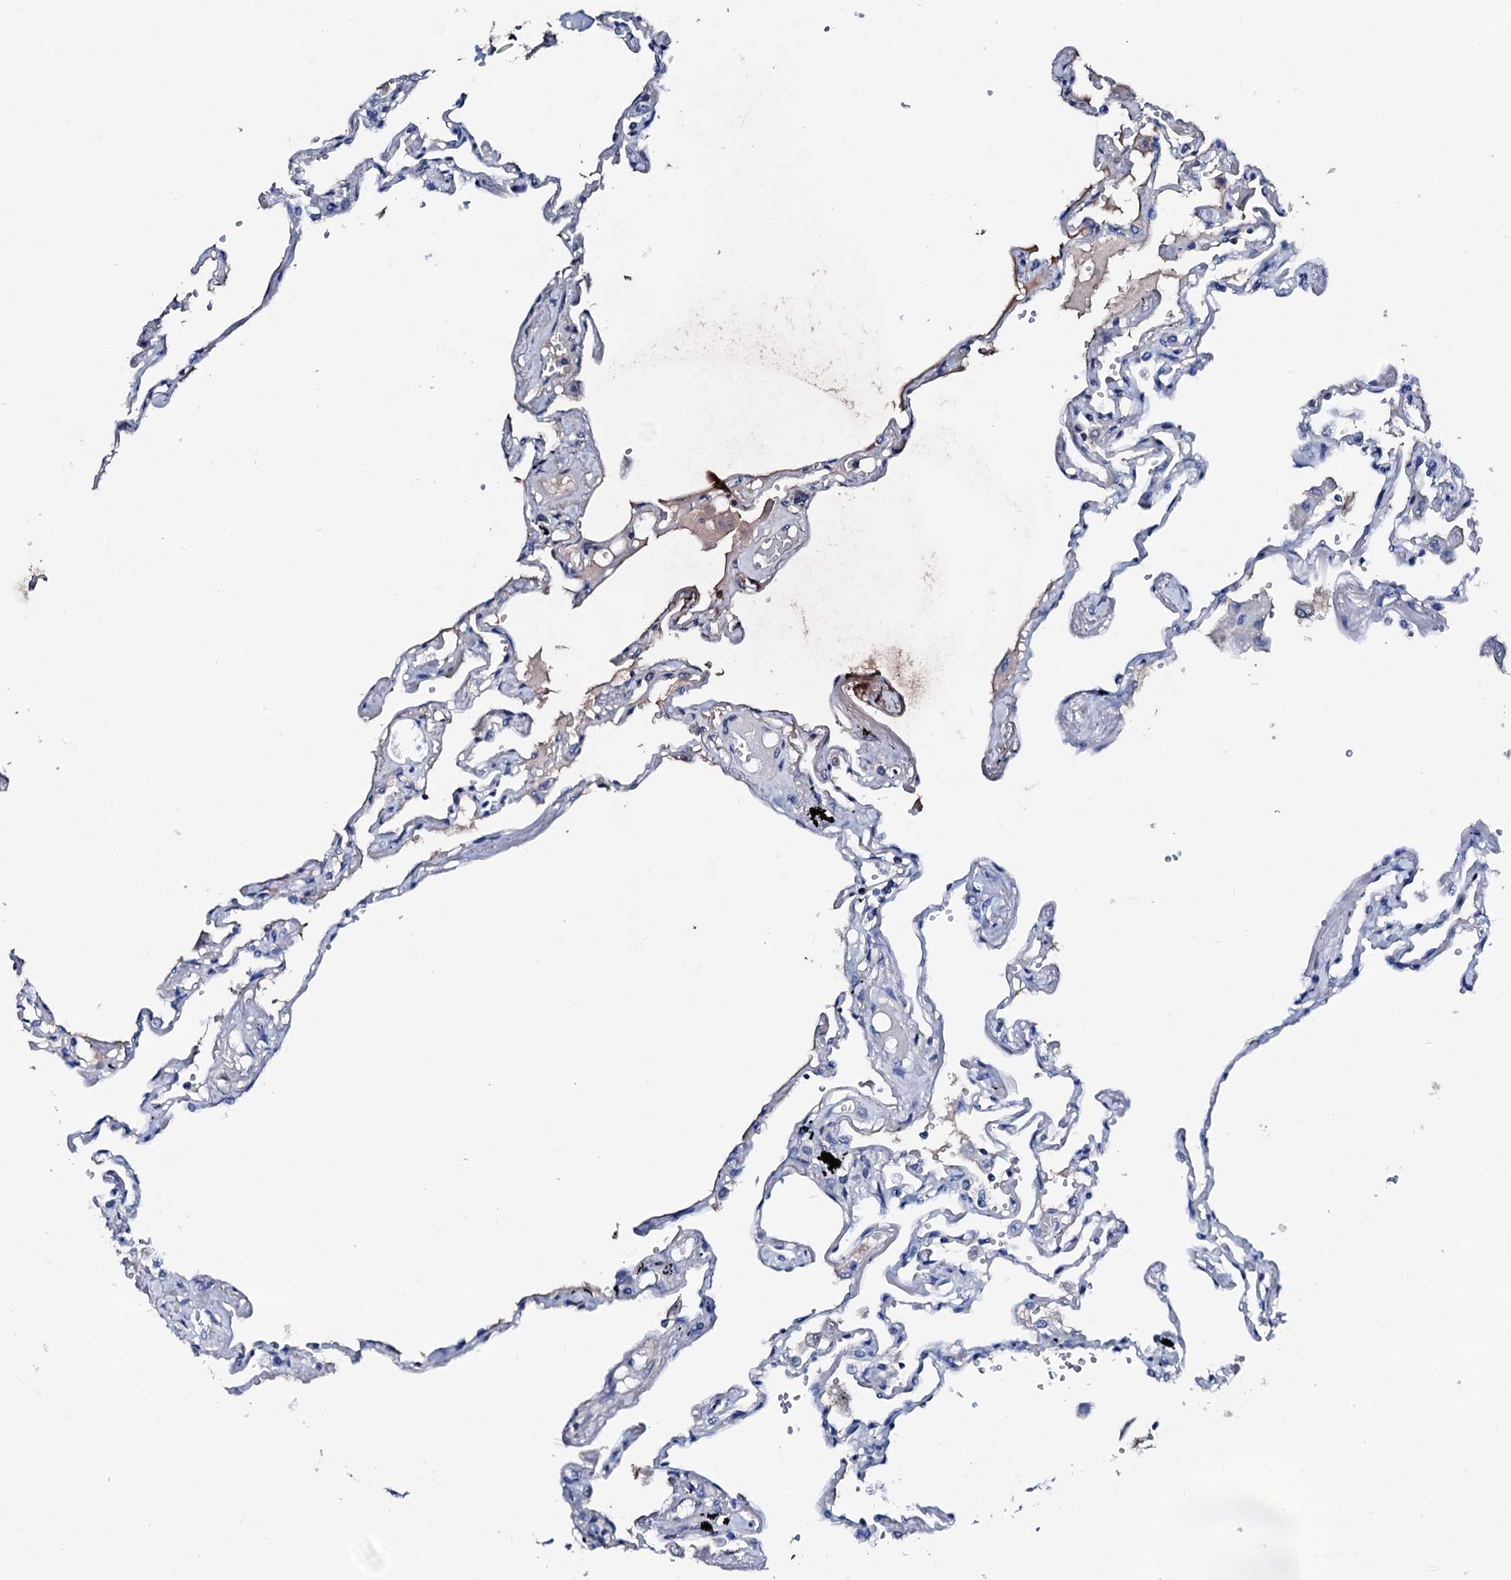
{"staining": {"intensity": "negative", "quantity": "none", "location": "none"}, "tissue": "lung", "cell_type": "Alveolar cells", "image_type": "normal", "snomed": [{"axis": "morphology", "description": "Normal tissue, NOS"}, {"axis": "topography", "description": "Lung"}], "caption": "Immunohistochemistry (IHC) of benign human lung exhibits no staining in alveolar cells. (Stains: DAB immunohistochemistry with hematoxylin counter stain, Microscopy: brightfield microscopy at high magnification).", "gene": "NRIP2", "patient": {"sex": "female", "age": 67}}